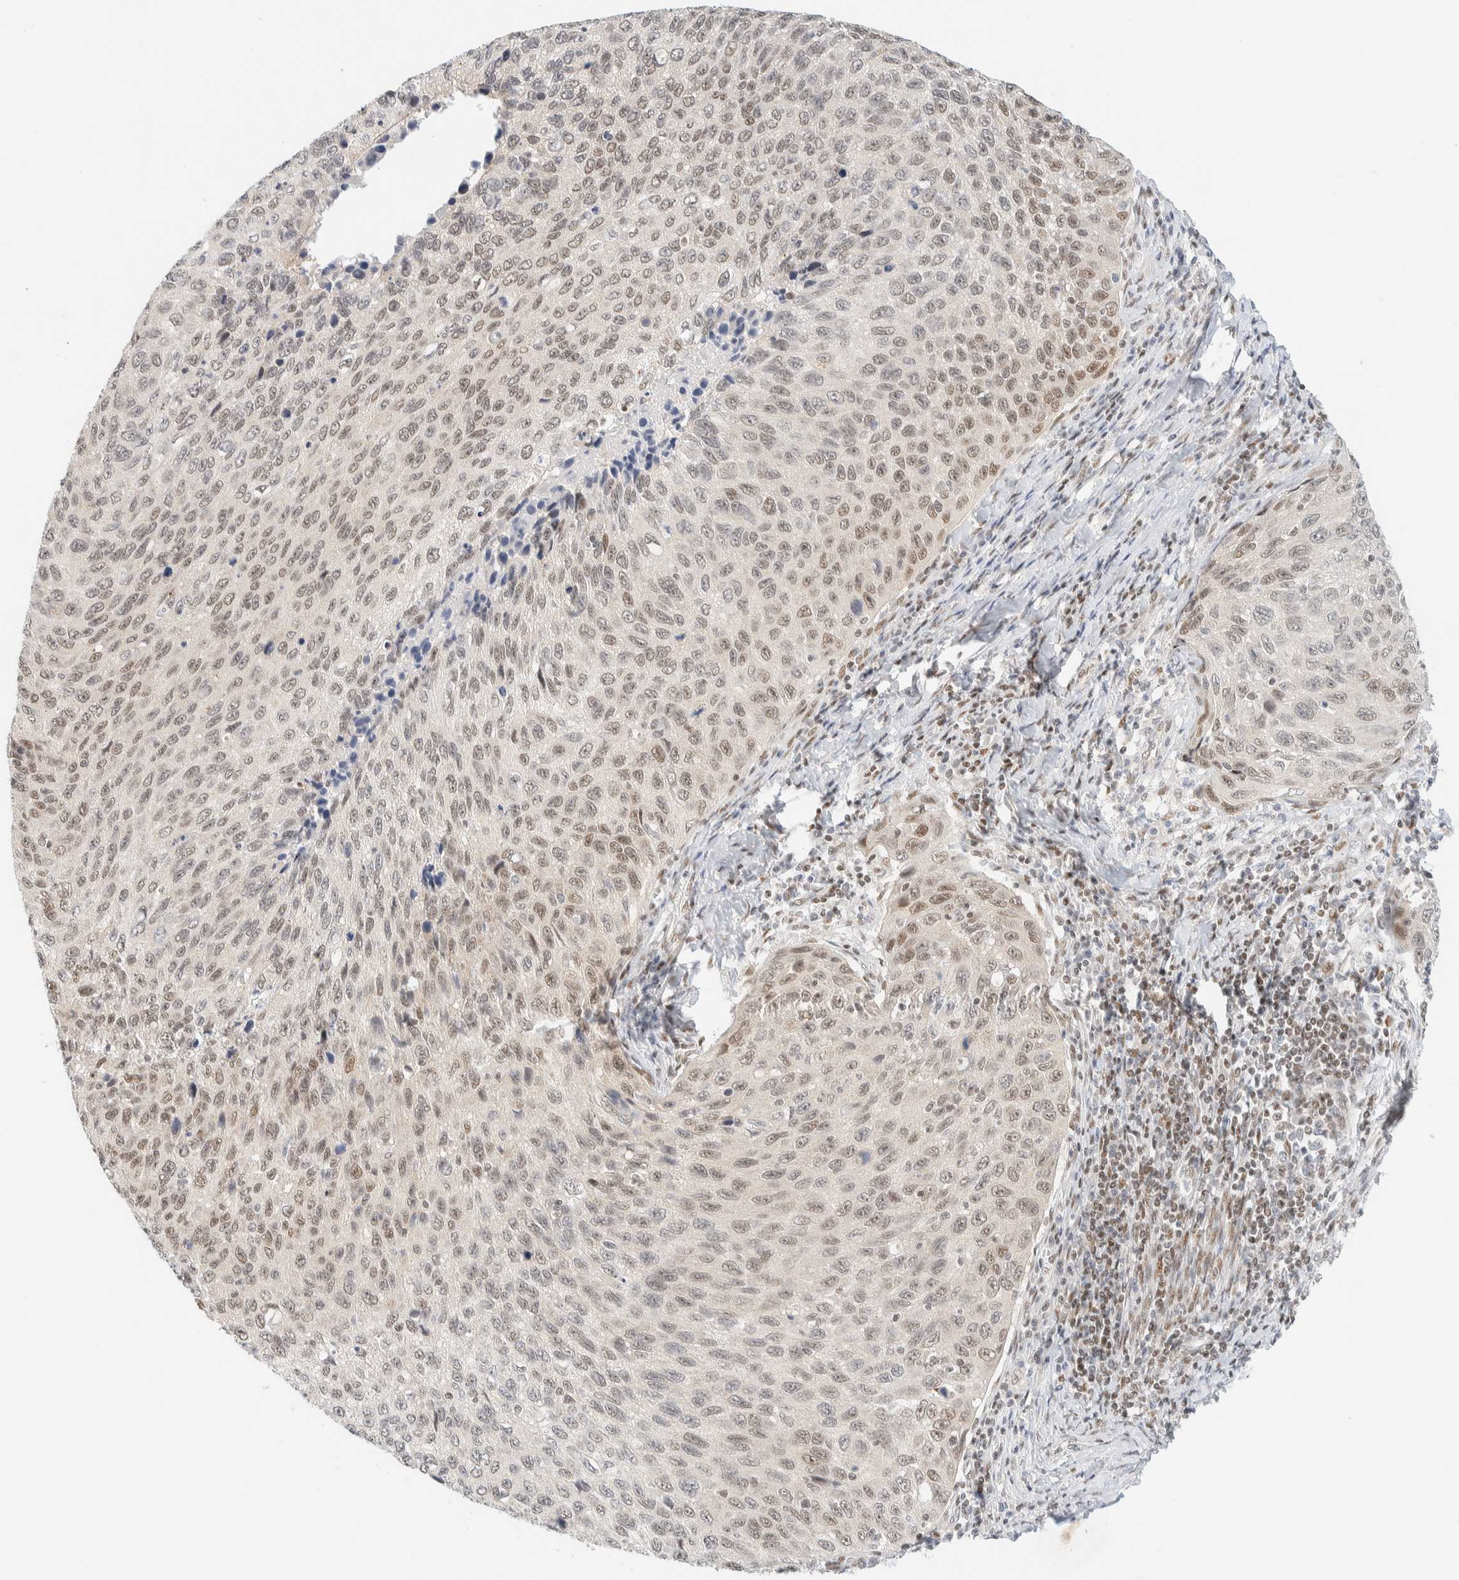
{"staining": {"intensity": "weak", "quantity": "25%-75%", "location": "nuclear"}, "tissue": "cervical cancer", "cell_type": "Tumor cells", "image_type": "cancer", "snomed": [{"axis": "morphology", "description": "Squamous cell carcinoma, NOS"}, {"axis": "topography", "description": "Cervix"}], "caption": "The micrograph reveals staining of cervical squamous cell carcinoma, revealing weak nuclear protein staining (brown color) within tumor cells. Nuclei are stained in blue.", "gene": "PYGO2", "patient": {"sex": "female", "age": 53}}